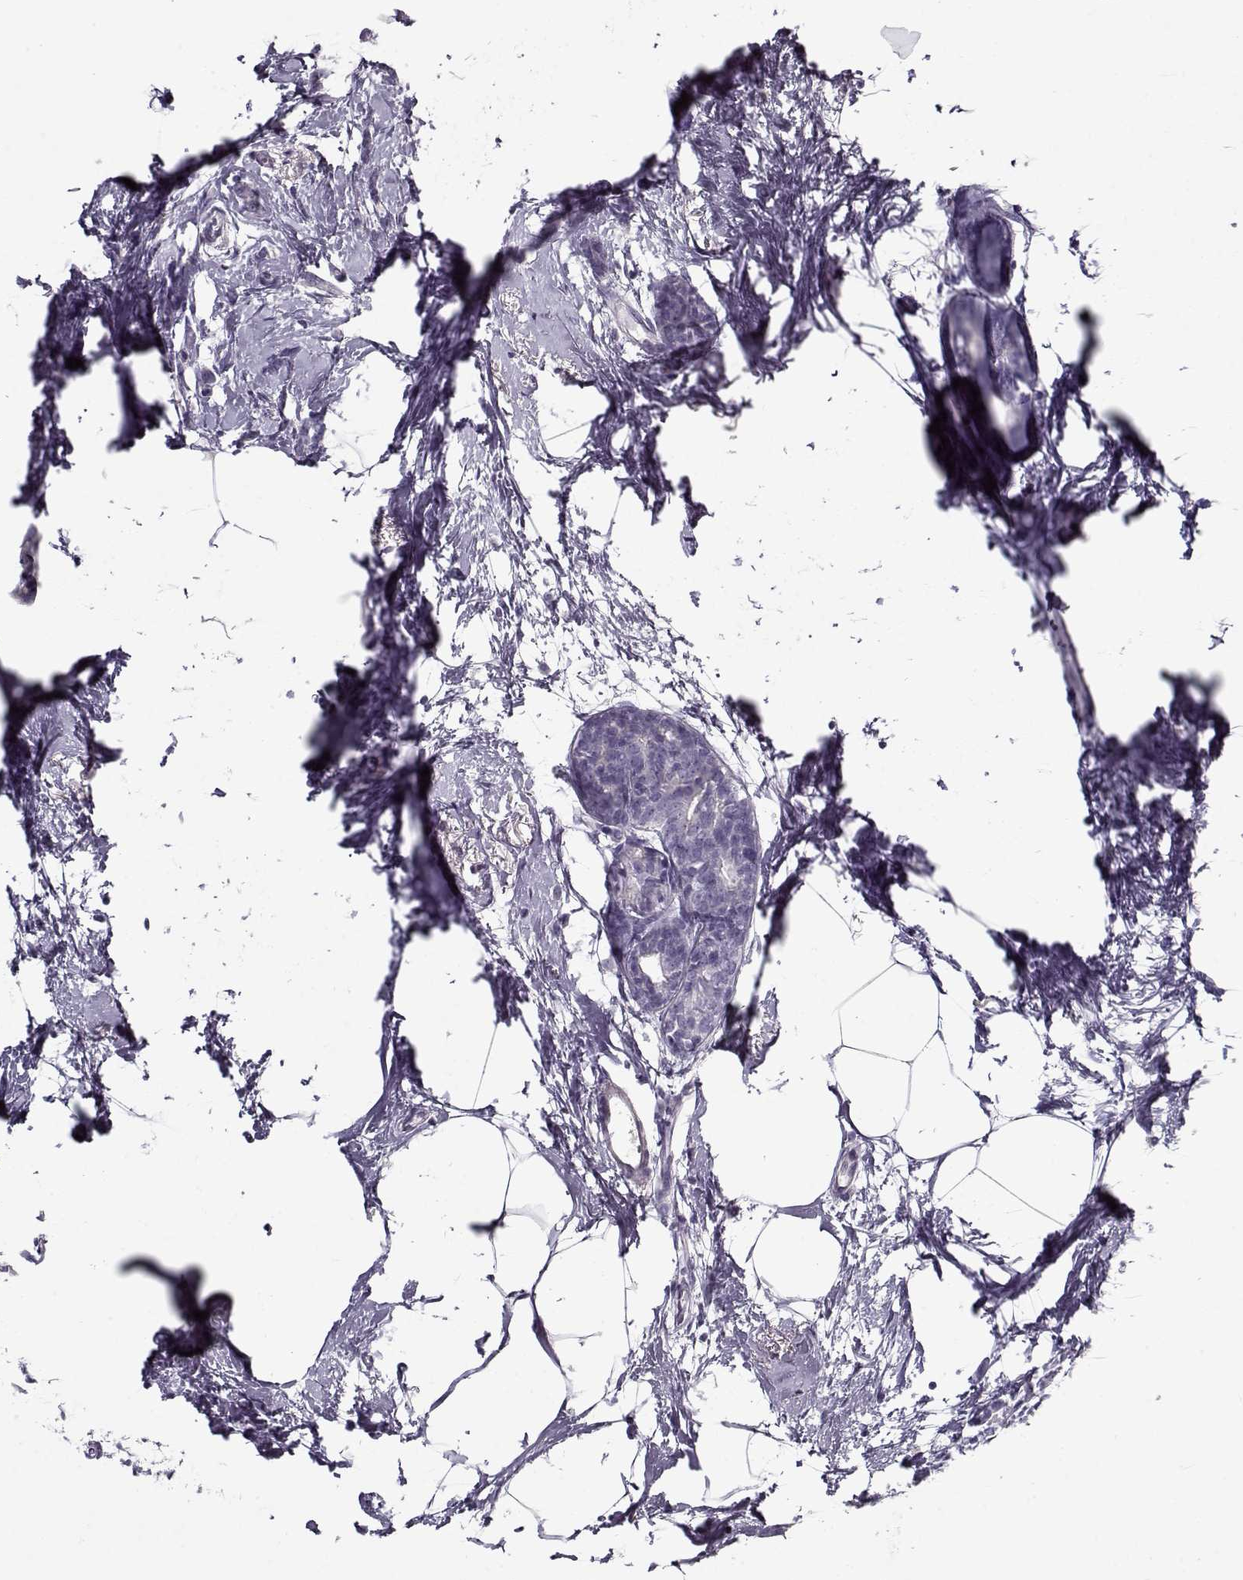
{"staining": {"intensity": "negative", "quantity": "none", "location": "none"}, "tissue": "breast cancer", "cell_type": "Tumor cells", "image_type": "cancer", "snomed": [{"axis": "morphology", "description": "Duct carcinoma"}, {"axis": "topography", "description": "Breast"}], "caption": "Human breast cancer stained for a protein using immunohistochemistry reveals no positivity in tumor cells.", "gene": "CCDC136", "patient": {"sex": "female", "age": 40}}